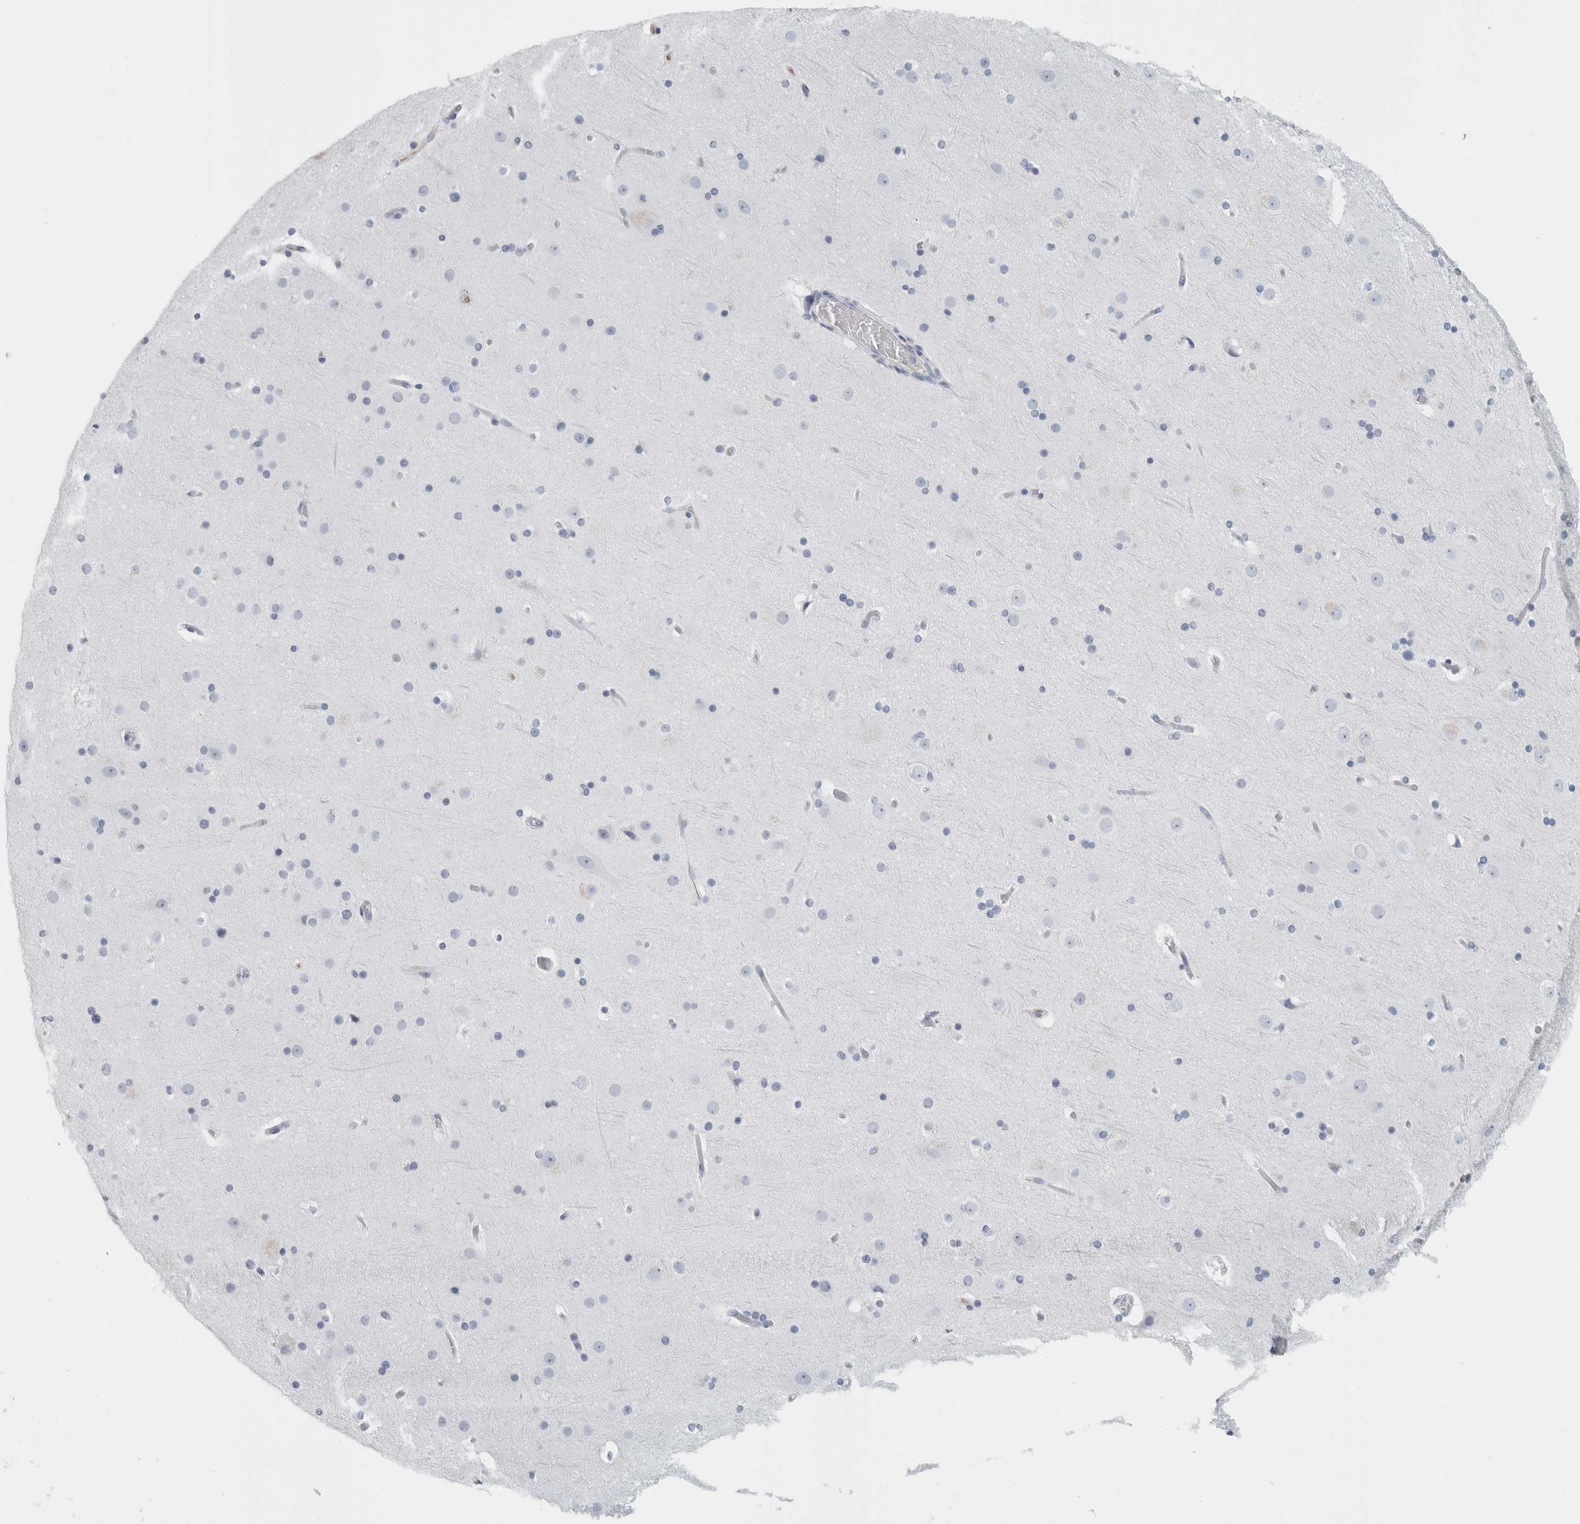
{"staining": {"intensity": "negative", "quantity": "none", "location": "none"}, "tissue": "cerebral cortex", "cell_type": "Endothelial cells", "image_type": "normal", "snomed": [{"axis": "morphology", "description": "Normal tissue, NOS"}, {"axis": "topography", "description": "Cerebral cortex"}], "caption": "This is an immunohistochemistry photomicrograph of benign cerebral cortex. There is no positivity in endothelial cells.", "gene": "TSPAN8", "patient": {"sex": "male", "age": 57}}